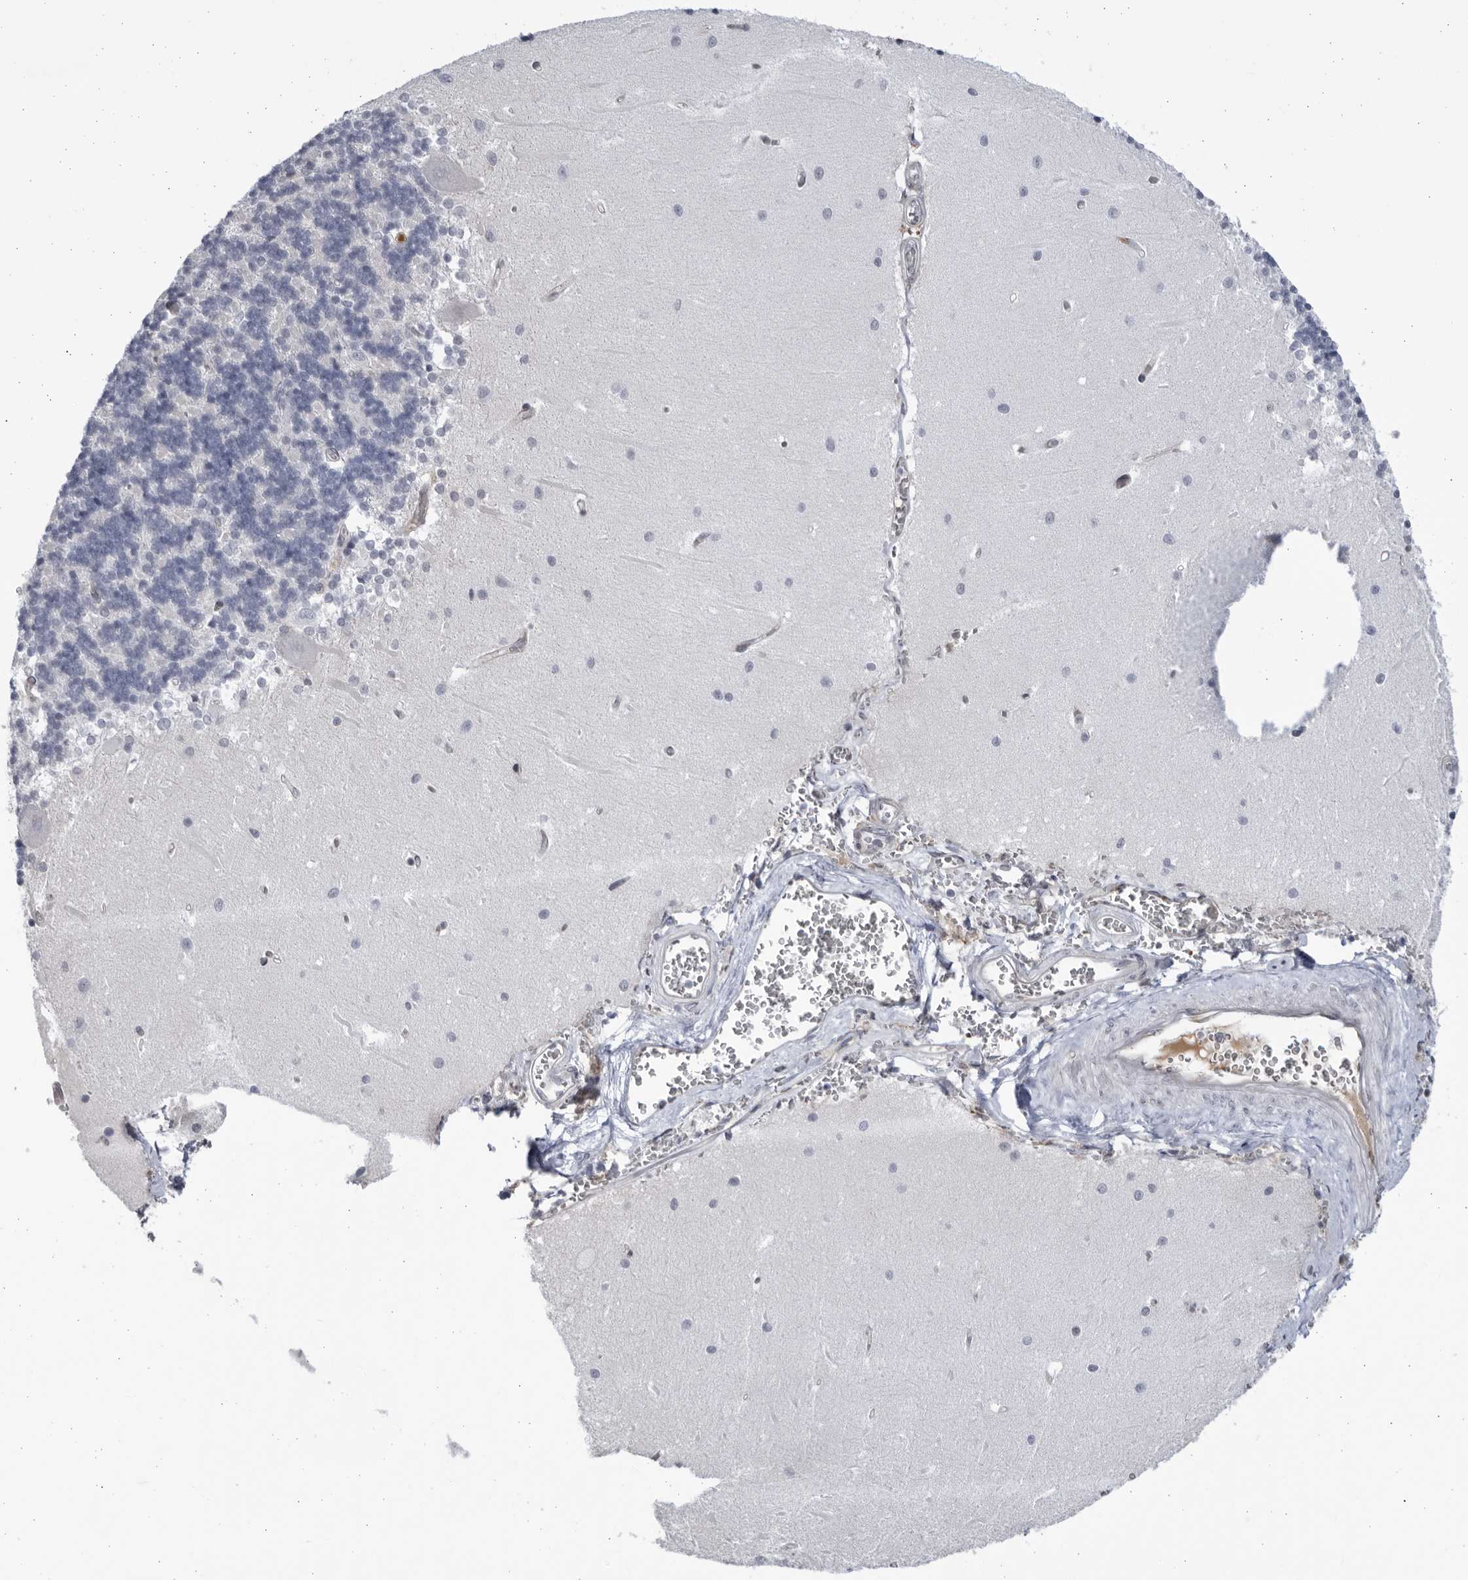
{"staining": {"intensity": "negative", "quantity": "none", "location": "none"}, "tissue": "cerebellum", "cell_type": "Cells in granular layer", "image_type": "normal", "snomed": [{"axis": "morphology", "description": "Normal tissue, NOS"}, {"axis": "topography", "description": "Cerebellum"}], "caption": "Immunohistochemistry histopathology image of unremarkable cerebellum: human cerebellum stained with DAB (3,3'-diaminobenzidine) reveals no significant protein positivity in cells in granular layer.", "gene": "BMP2K", "patient": {"sex": "male", "age": 37}}